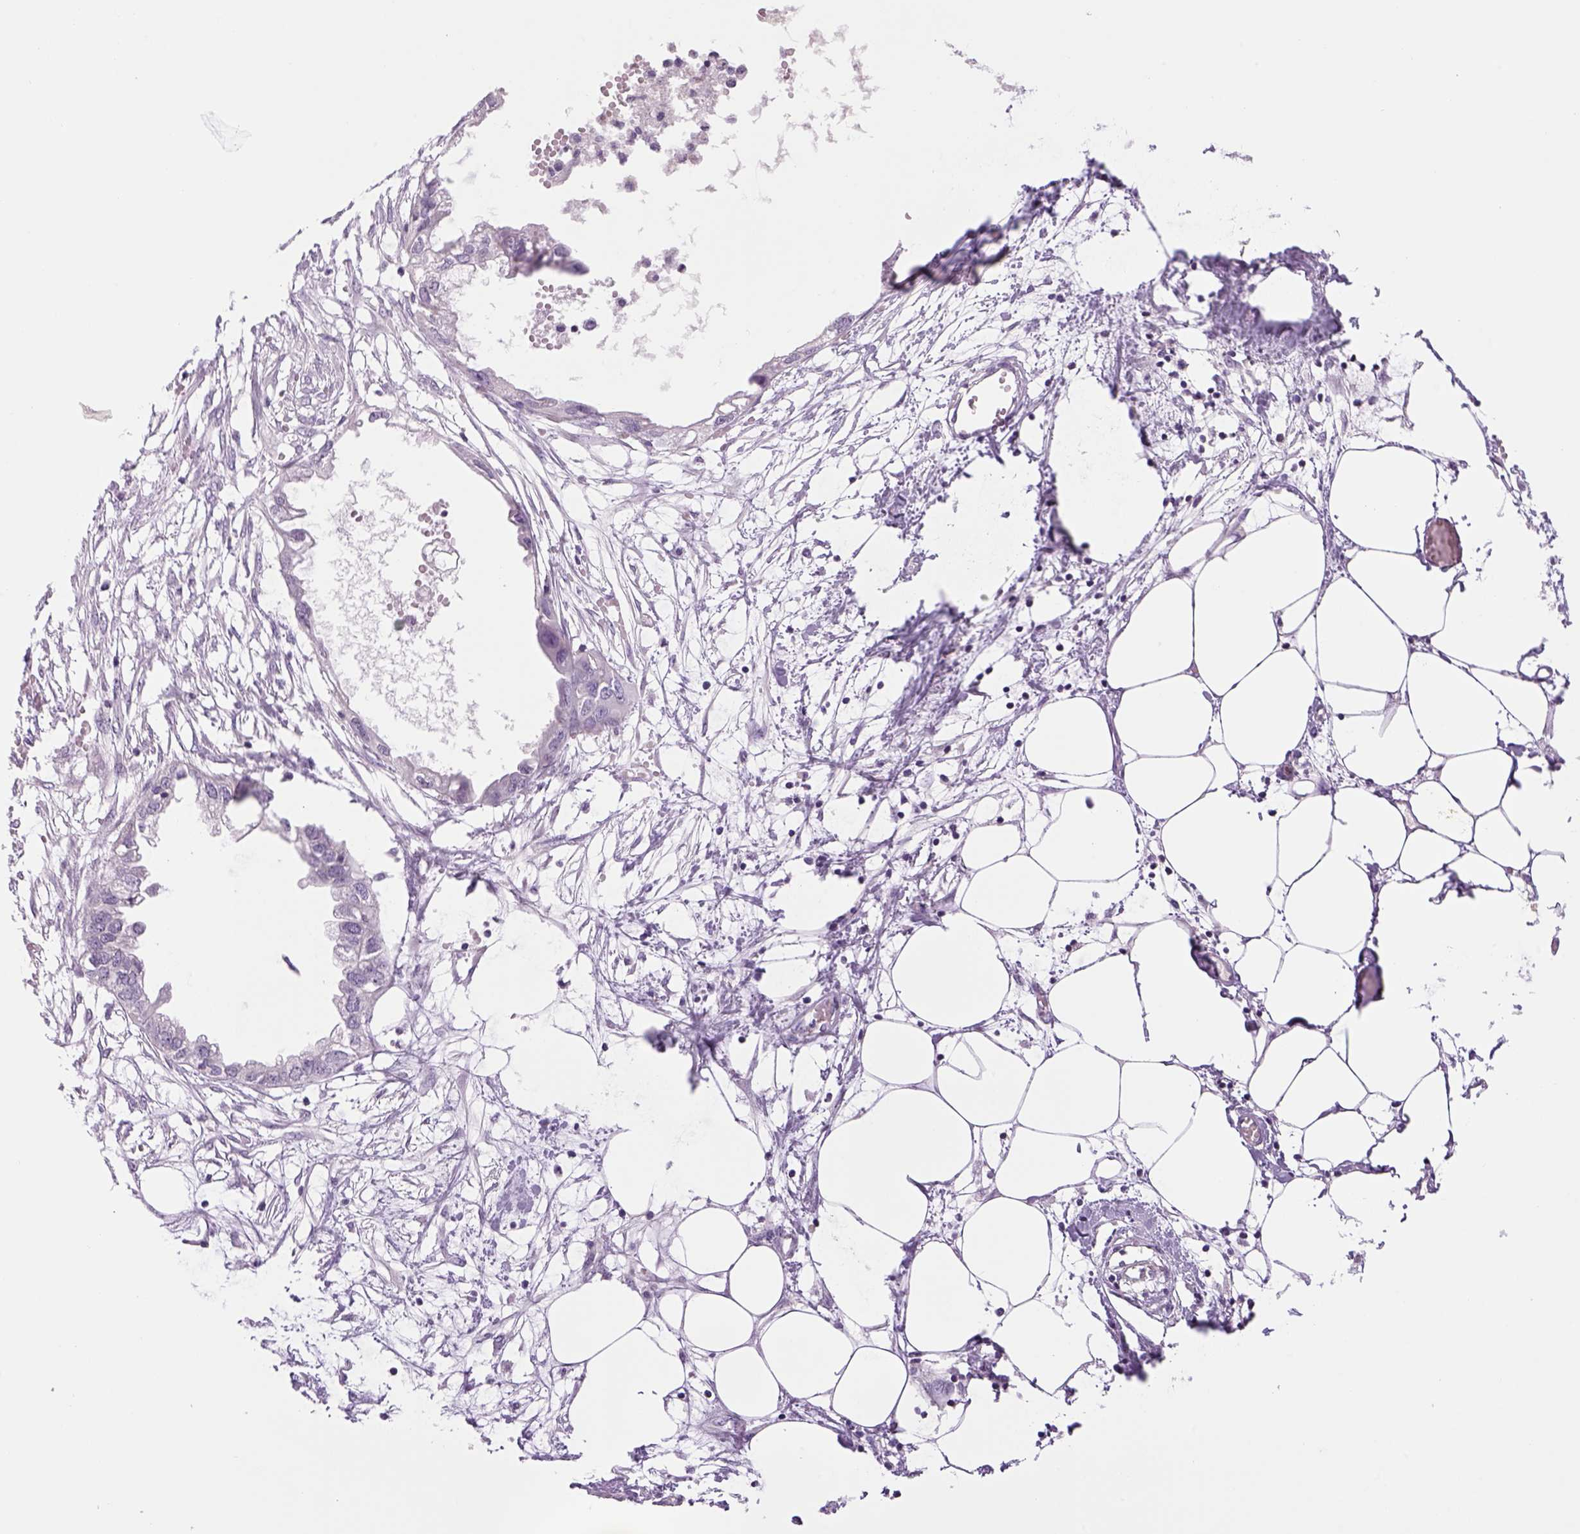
{"staining": {"intensity": "negative", "quantity": "none", "location": "none"}, "tissue": "endometrial cancer", "cell_type": "Tumor cells", "image_type": "cancer", "snomed": [{"axis": "morphology", "description": "Adenocarcinoma, NOS"}, {"axis": "morphology", "description": "Adenocarcinoma, metastatic, NOS"}, {"axis": "topography", "description": "Adipose tissue"}, {"axis": "topography", "description": "Endometrium"}], "caption": "This micrograph is of endometrial cancer stained with immunohistochemistry (IHC) to label a protein in brown with the nuclei are counter-stained blue. There is no positivity in tumor cells.", "gene": "DBH", "patient": {"sex": "female", "age": 67}}